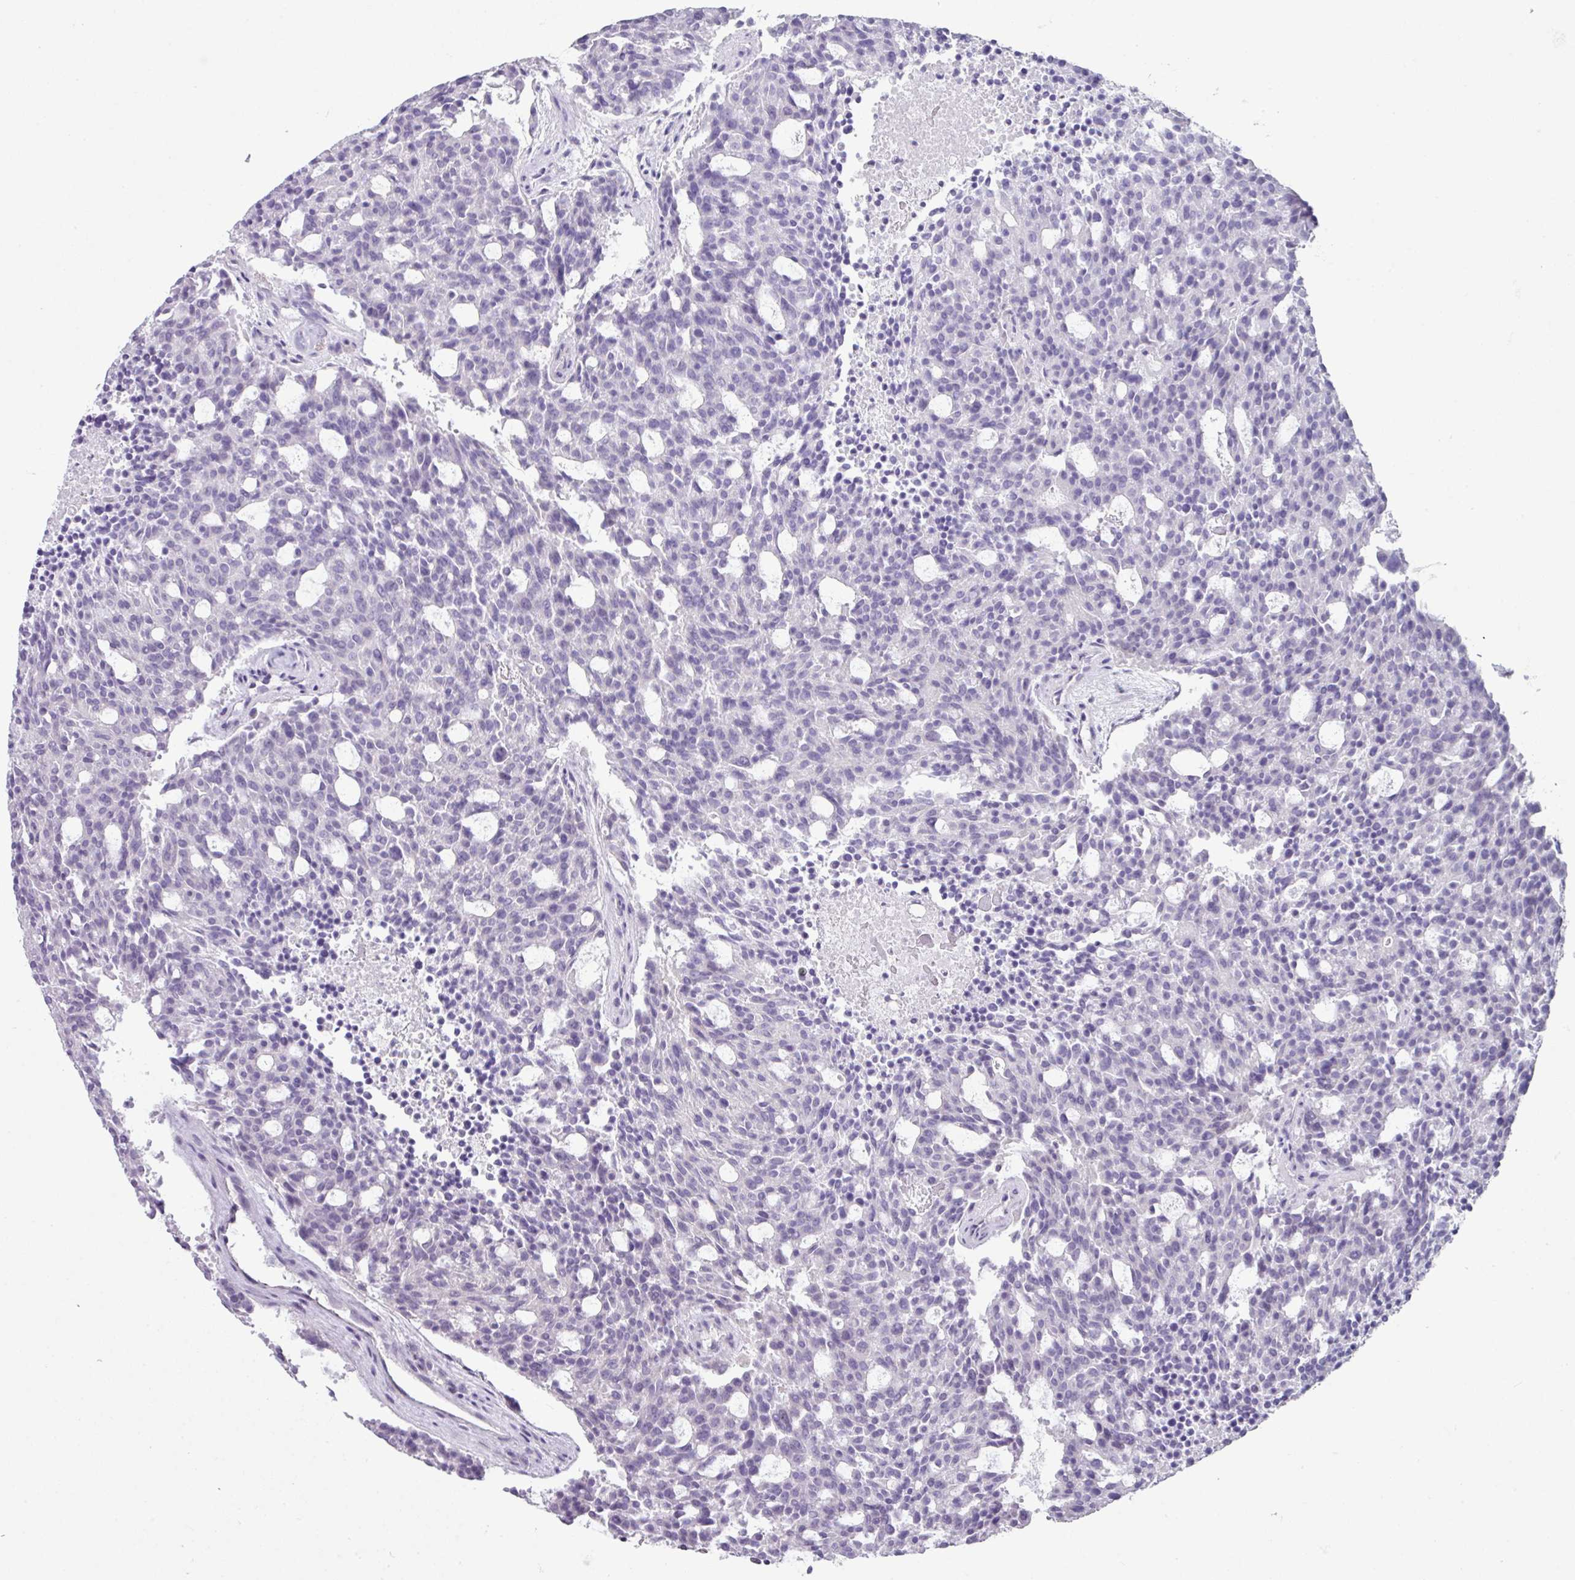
{"staining": {"intensity": "negative", "quantity": "none", "location": "none"}, "tissue": "carcinoid", "cell_type": "Tumor cells", "image_type": "cancer", "snomed": [{"axis": "morphology", "description": "Carcinoid, malignant, NOS"}, {"axis": "topography", "description": "Pancreas"}], "caption": "An immunohistochemistry (IHC) micrograph of malignant carcinoid is shown. There is no staining in tumor cells of malignant carcinoid.", "gene": "STAT5A", "patient": {"sex": "female", "age": 54}}